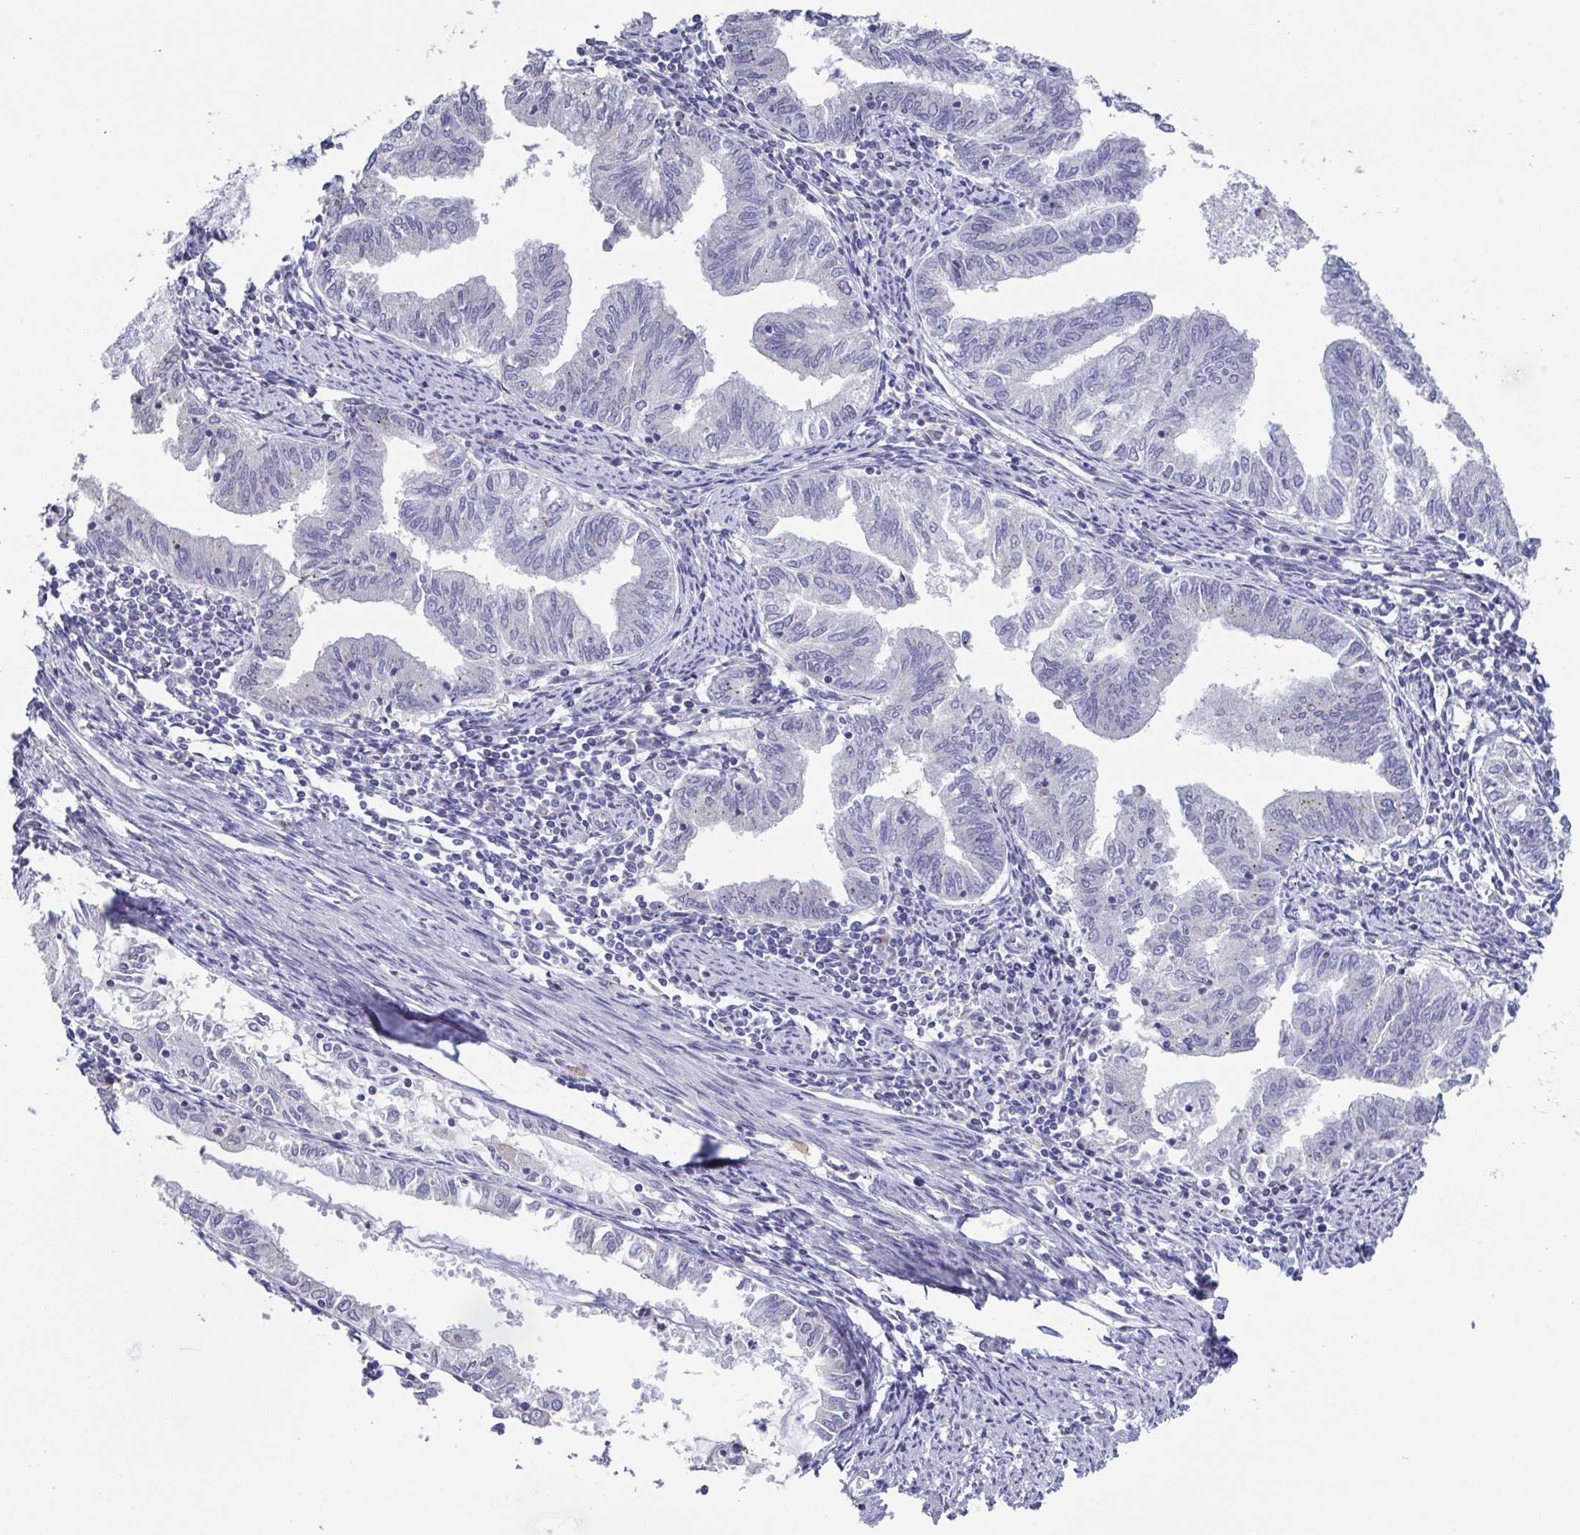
{"staining": {"intensity": "negative", "quantity": "none", "location": "none"}, "tissue": "endometrial cancer", "cell_type": "Tumor cells", "image_type": "cancer", "snomed": [{"axis": "morphology", "description": "Adenocarcinoma, NOS"}, {"axis": "topography", "description": "Endometrium"}], "caption": "This is an immunohistochemistry (IHC) micrograph of adenocarcinoma (endometrial). There is no positivity in tumor cells.", "gene": "GLDC", "patient": {"sex": "female", "age": 79}}